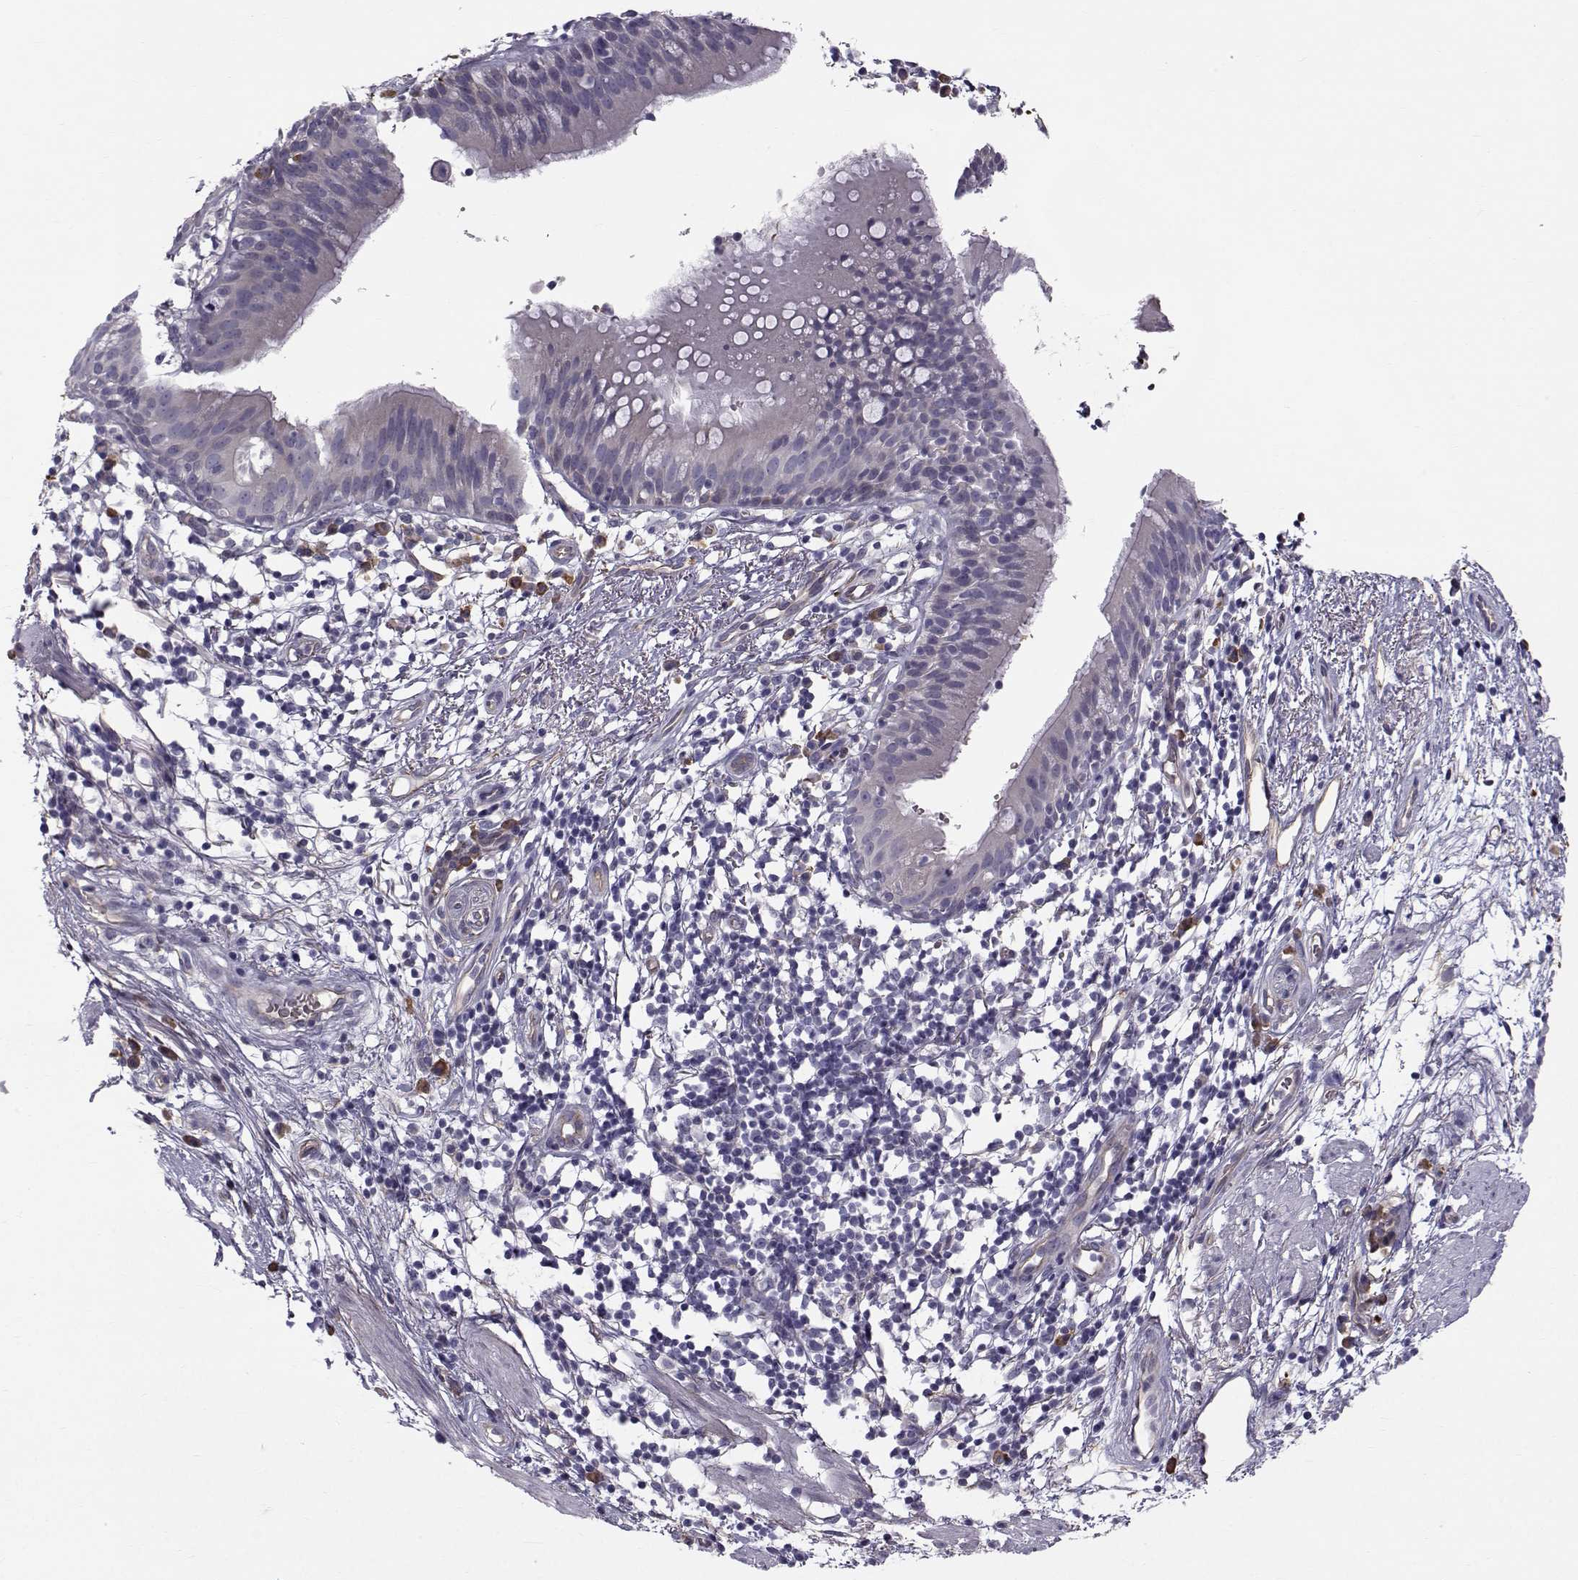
{"staining": {"intensity": "weak", "quantity": "<25%", "location": "cytoplasmic/membranous"}, "tissue": "bronchus", "cell_type": "Respiratory epithelial cells", "image_type": "normal", "snomed": [{"axis": "morphology", "description": "Normal tissue, NOS"}, {"axis": "topography", "description": "Cartilage tissue"}, {"axis": "topography", "description": "Bronchus"}], "caption": "Immunohistochemical staining of normal bronchus shows no significant staining in respiratory epithelial cells. (Brightfield microscopy of DAB IHC at high magnification).", "gene": "QPCT", "patient": {"sex": "male", "age": 58}}